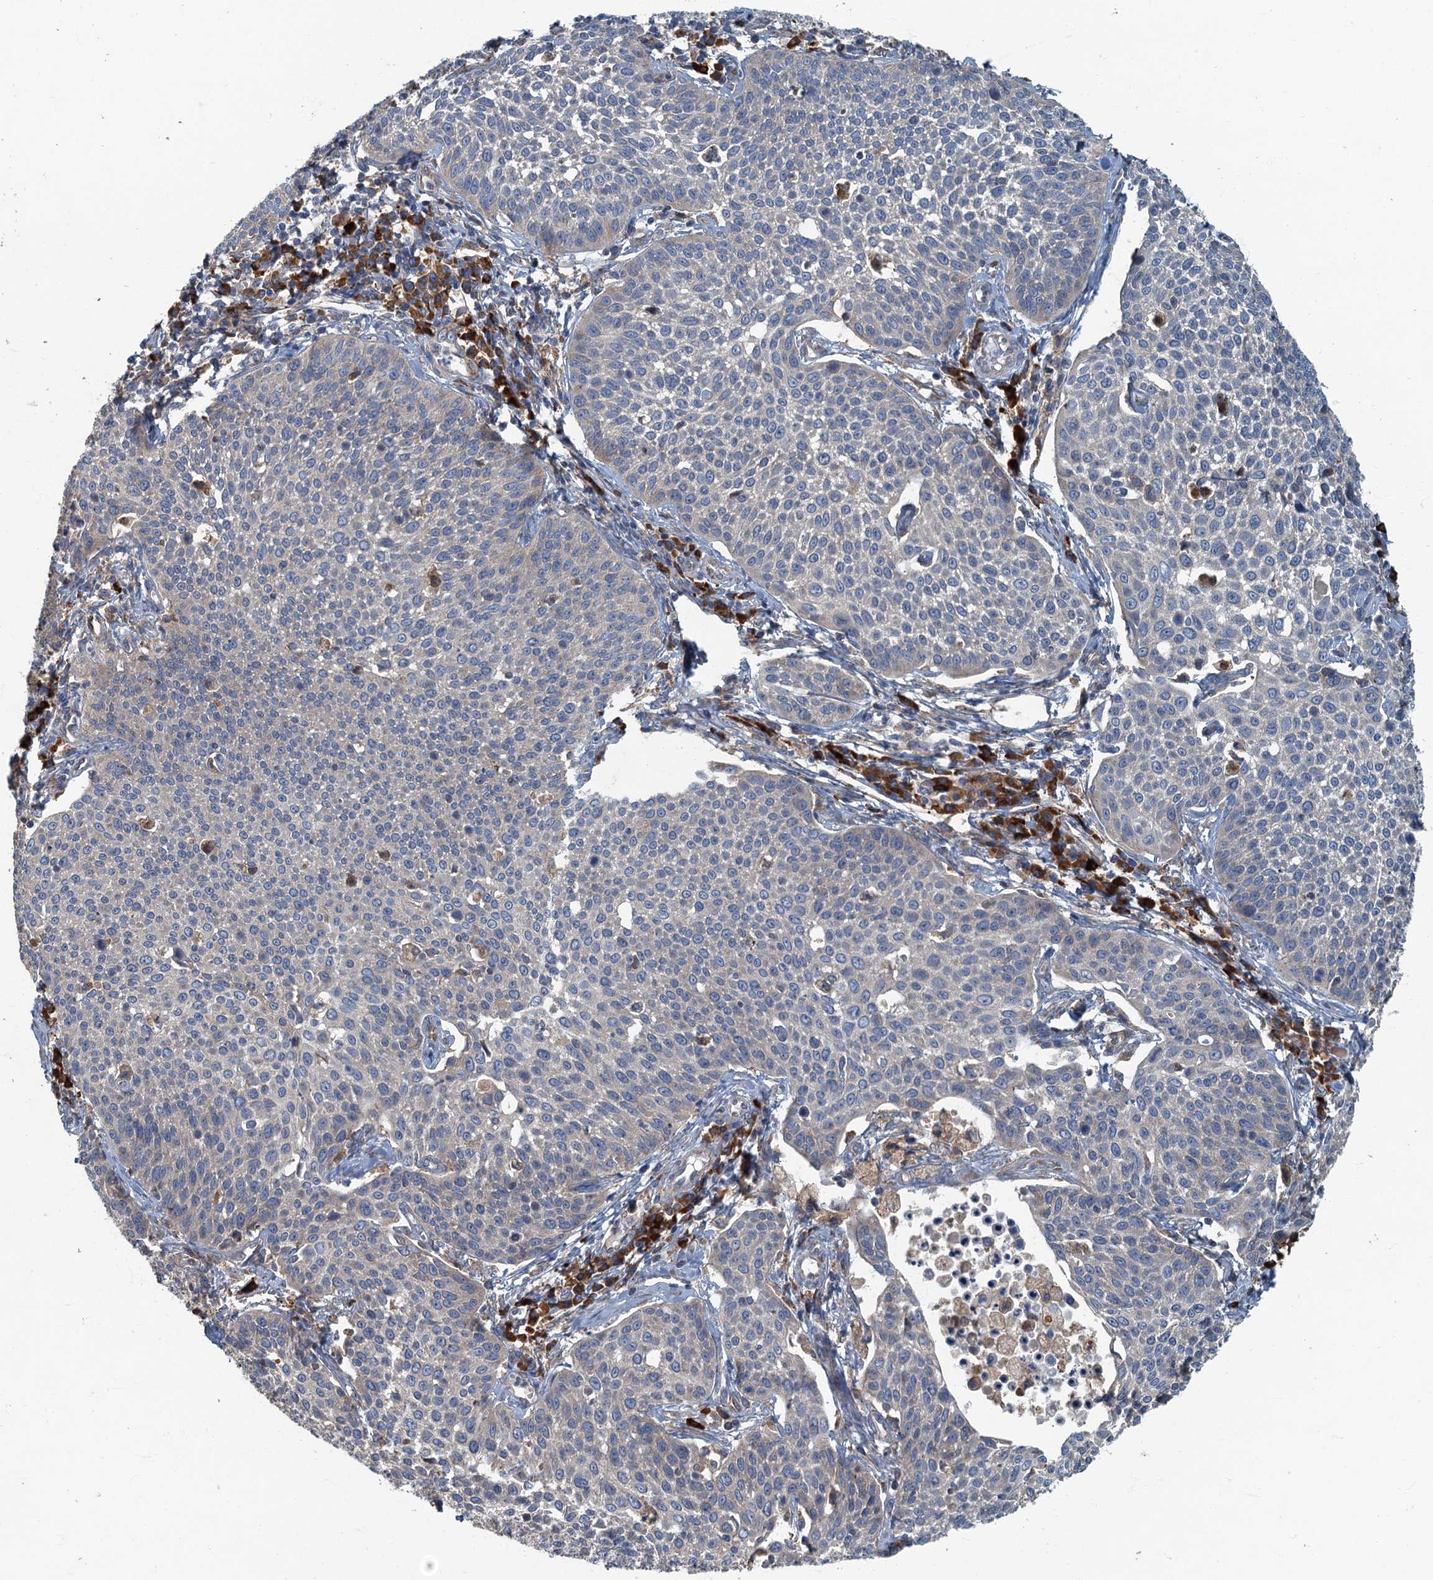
{"staining": {"intensity": "negative", "quantity": "none", "location": "none"}, "tissue": "cervical cancer", "cell_type": "Tumor cells", "image_type": "cancer", "snomed": [{"axis": "morphology", "description": "Squamous cell carcinoma, NOS"}, {"axis": "topography", "description": "Cervix"}], "caption": "Tumor cells are negative for protein expression in human cervical cancer (squamous cell carcinoma). (DAB immunohistochemistry visualized using brightfield microscopy, high magnification).", "gene": "SPDYC", "patient": {"sex": "female", "age": 34}}